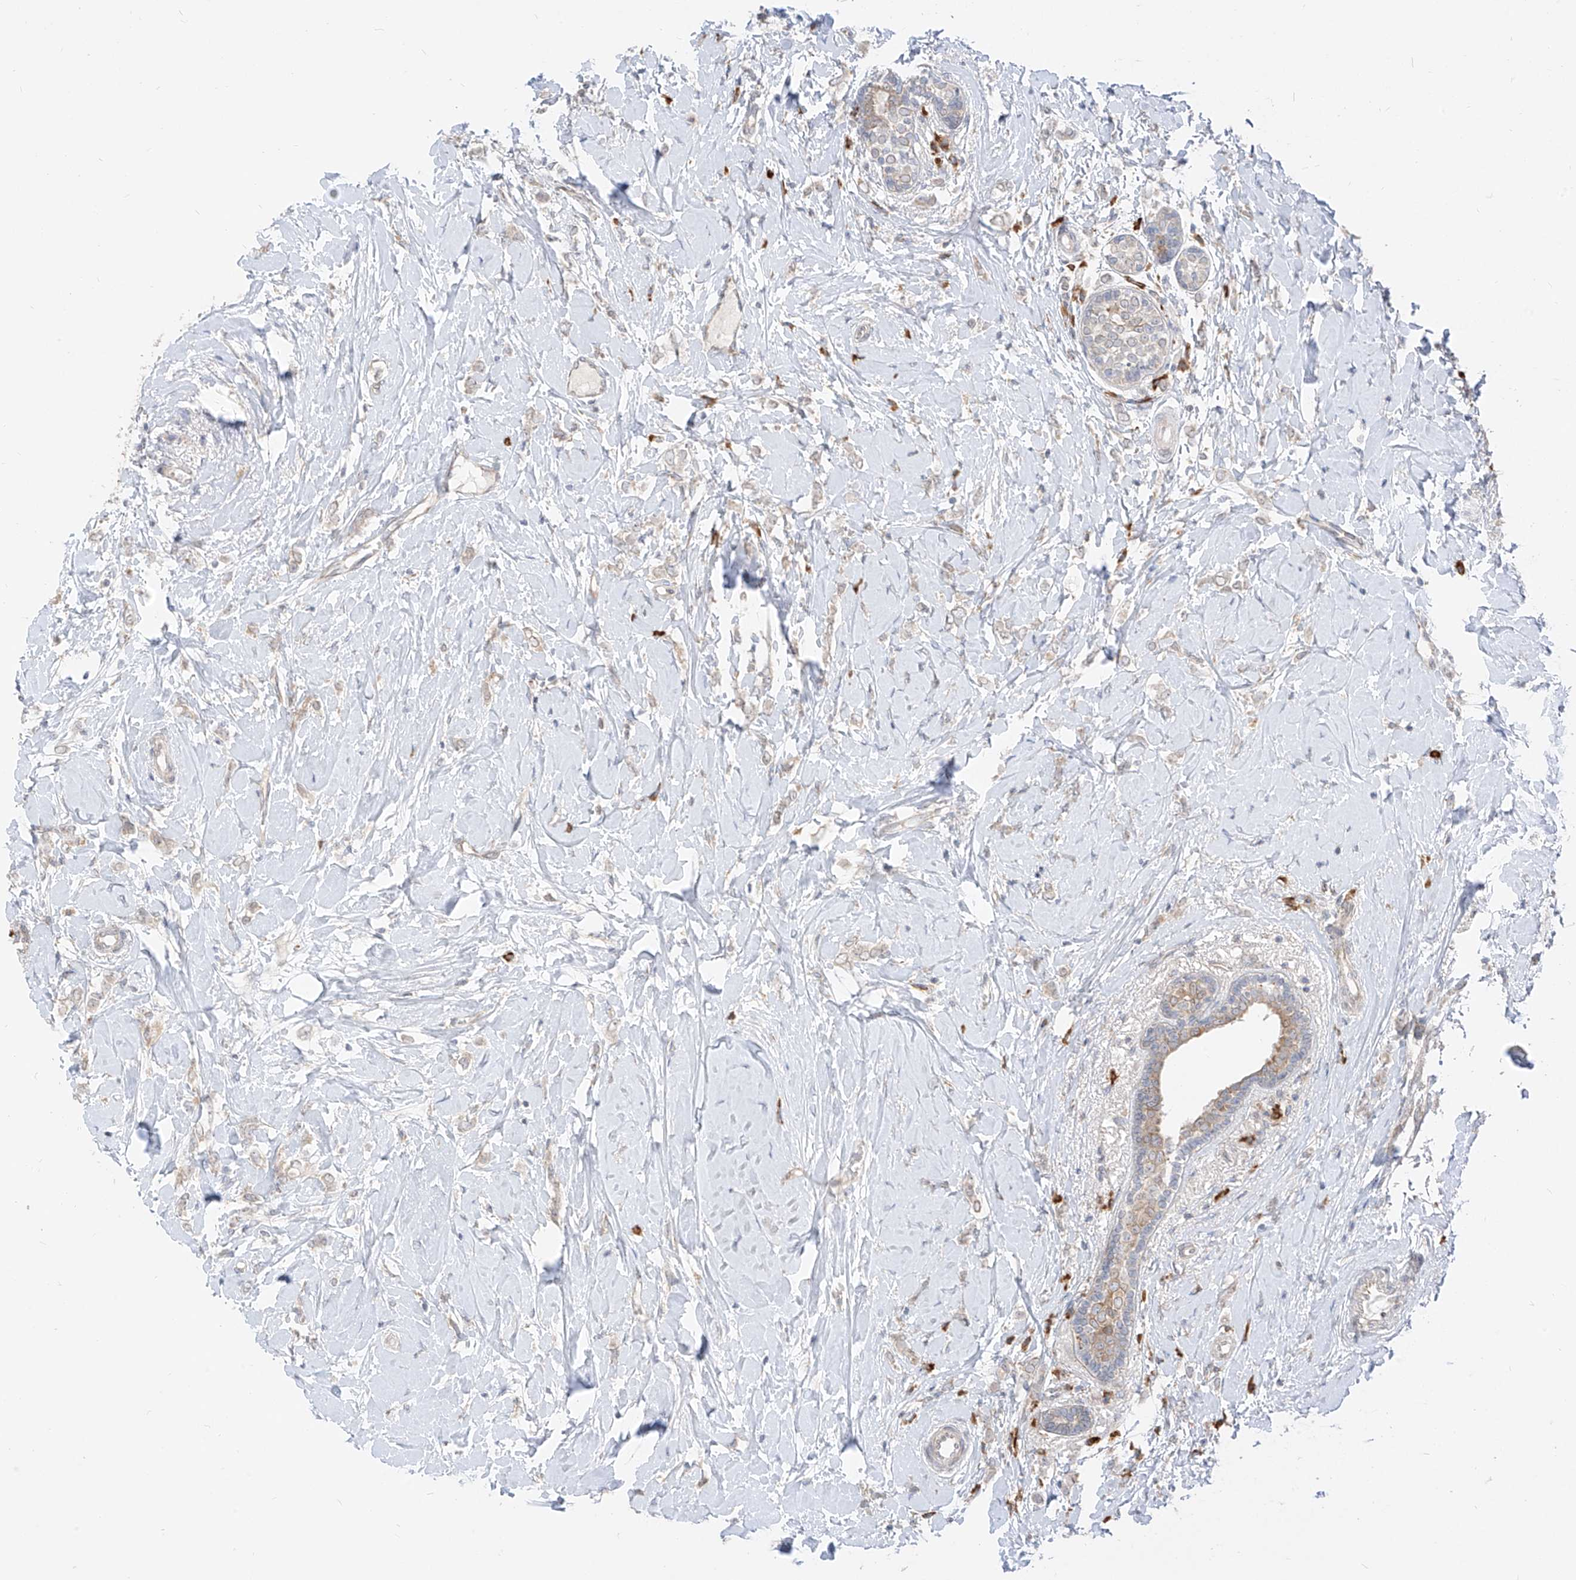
{"staining": {"intensity": "negative", "quantity": "none", "location": "none"}, "tissue": "breast cancer", "cell_type": "Tumor cells", "image_type": "cancer", "snomed": [{"axis": "morphology", "description": "Normal tissue, NOS"}, {"axis": "morphology", "description": "Lobular carcinoma"}, {"axis": "topography", "description": "Breast"}], "caption": "Tumor cells show no significant staining in lobular carcinoma (breast).", "gene": "STT3A", "patient": {"sex": "female", "age": 47}}